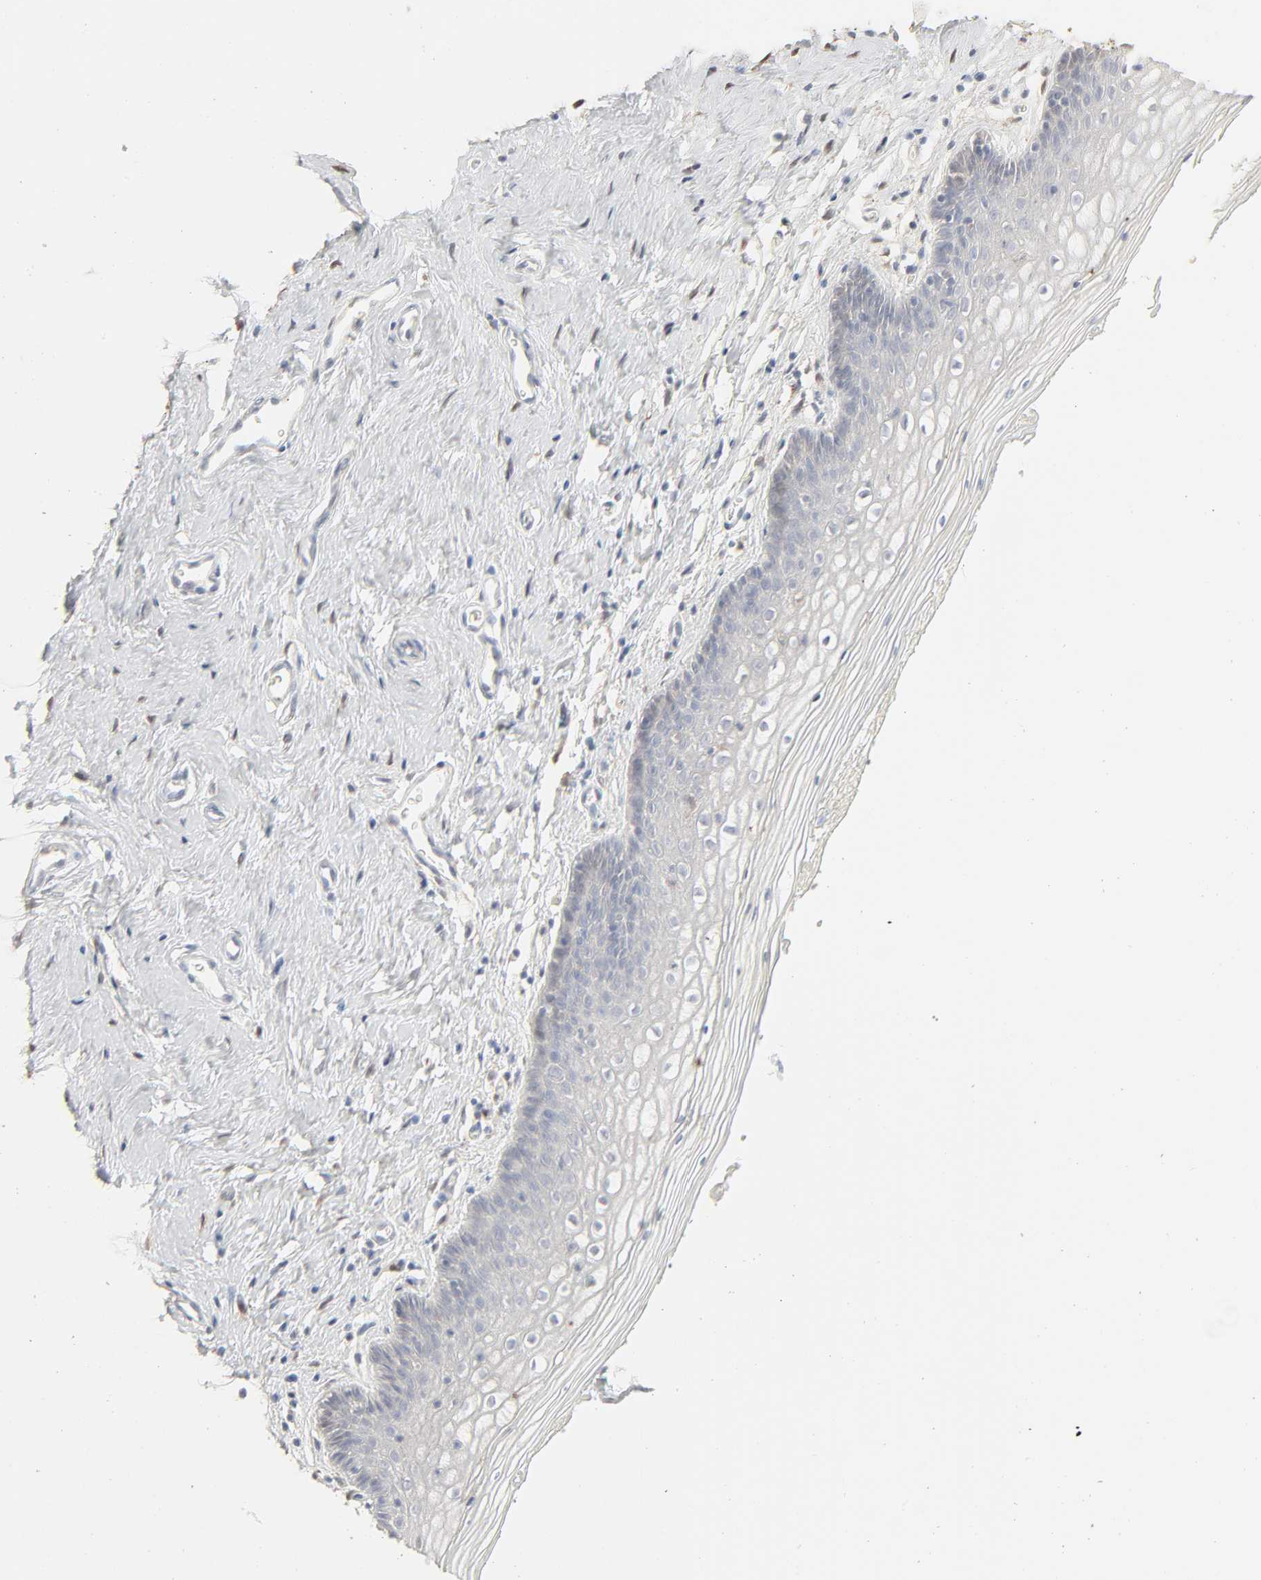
{"staining": {"intensity": "negative", "quantity": "none", "location": "none"}, "tissue": "vagina", "cell_type": "Squamous epithelial cells", "image_type": "normal", "snomed": [{"axis": "morphology", "description": "Normal tissue, NOS"}, {"axis": "topography", "description": "Vagina"}], "caption": "This is an immunohistochemistry photomicrograph of unremarkable vagina. There is no positivity in squamous epithelial cells.", "gene": "LGALS2", "patient": {"sex": "female", "age": 46}}